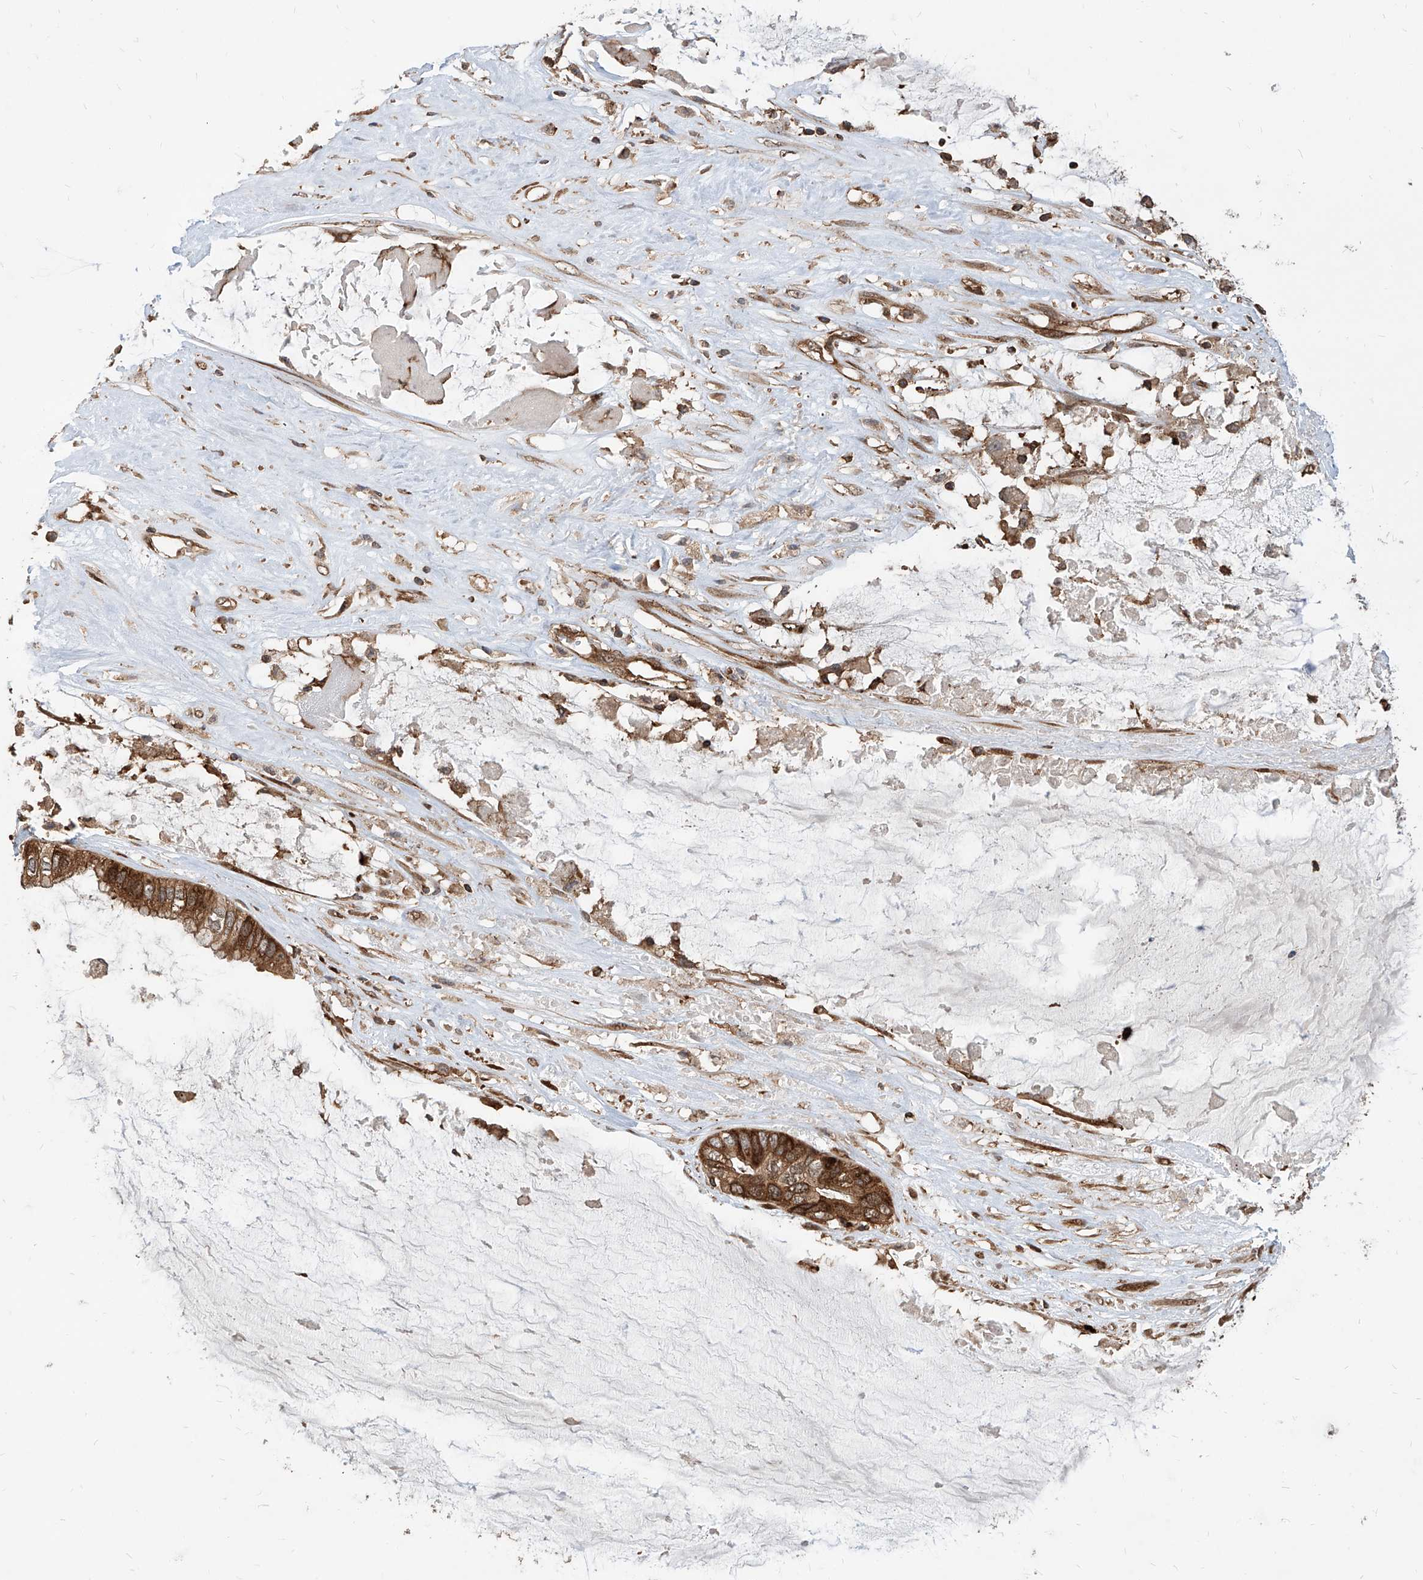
{"staining": {"intensity": "strong", "quantity": ">75%", "location": "cytoplasmic/membranous"}, "tissue": "ovarian cancer", "cell_type": "Tumor cells", "image_type": "cancer", "snomed": [{"axis": "morphology", "description": "Cystadenocarcinoma, mucinous, NOS"}, {"axis": "topography", "description": "Ovary"}], "caption": "Ovarian cancer (mucinous cystadenocarcinoma) tissue exhibits strong cytoplasmic/membranous positivity in approximately >75% of tumor cells, visualized by immunohistochemistry.", "gene": "MAGED2", "patient": {"sex": "female", "age": 80}}